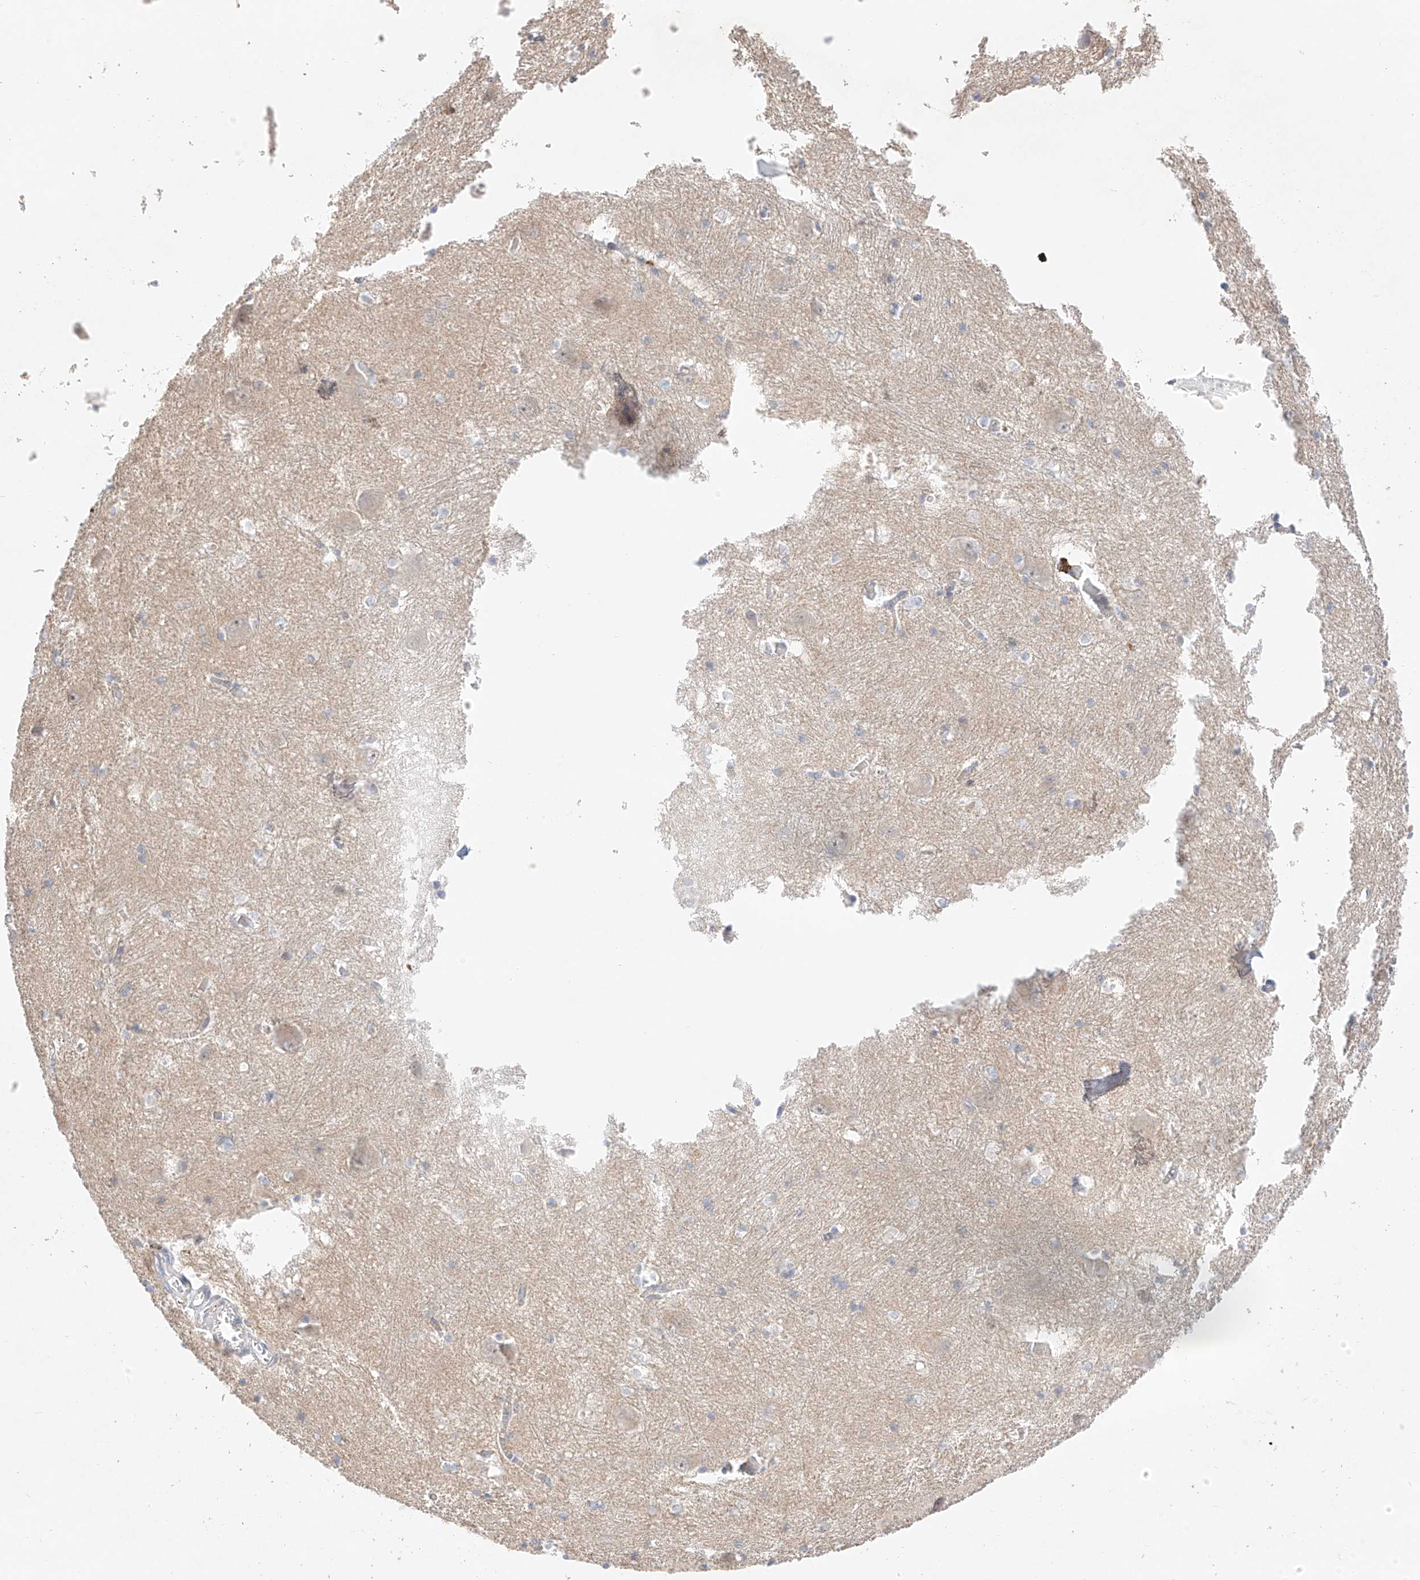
{"staining": {"intensity": "negative", "quantity": "none", "location": "none"}, "tissue": "caudate", "cell_type": "Glial cells", "image_type": "normal", "snomed": [{"axis": "morphology", "description": "Normal tissue, NOS"}, {"axis": "topography", "description": "Lateral ventricle wall"}], "caption": "DAB (3,3'-diaminobenzidine) immunohistochemical staining of normal caudate exhibits no significant staining in glial cells. (DAB IHC with hematoxylin counter stain).", "gene": "IL22RA2", "patient": {"sex": "male", "age": 37}}